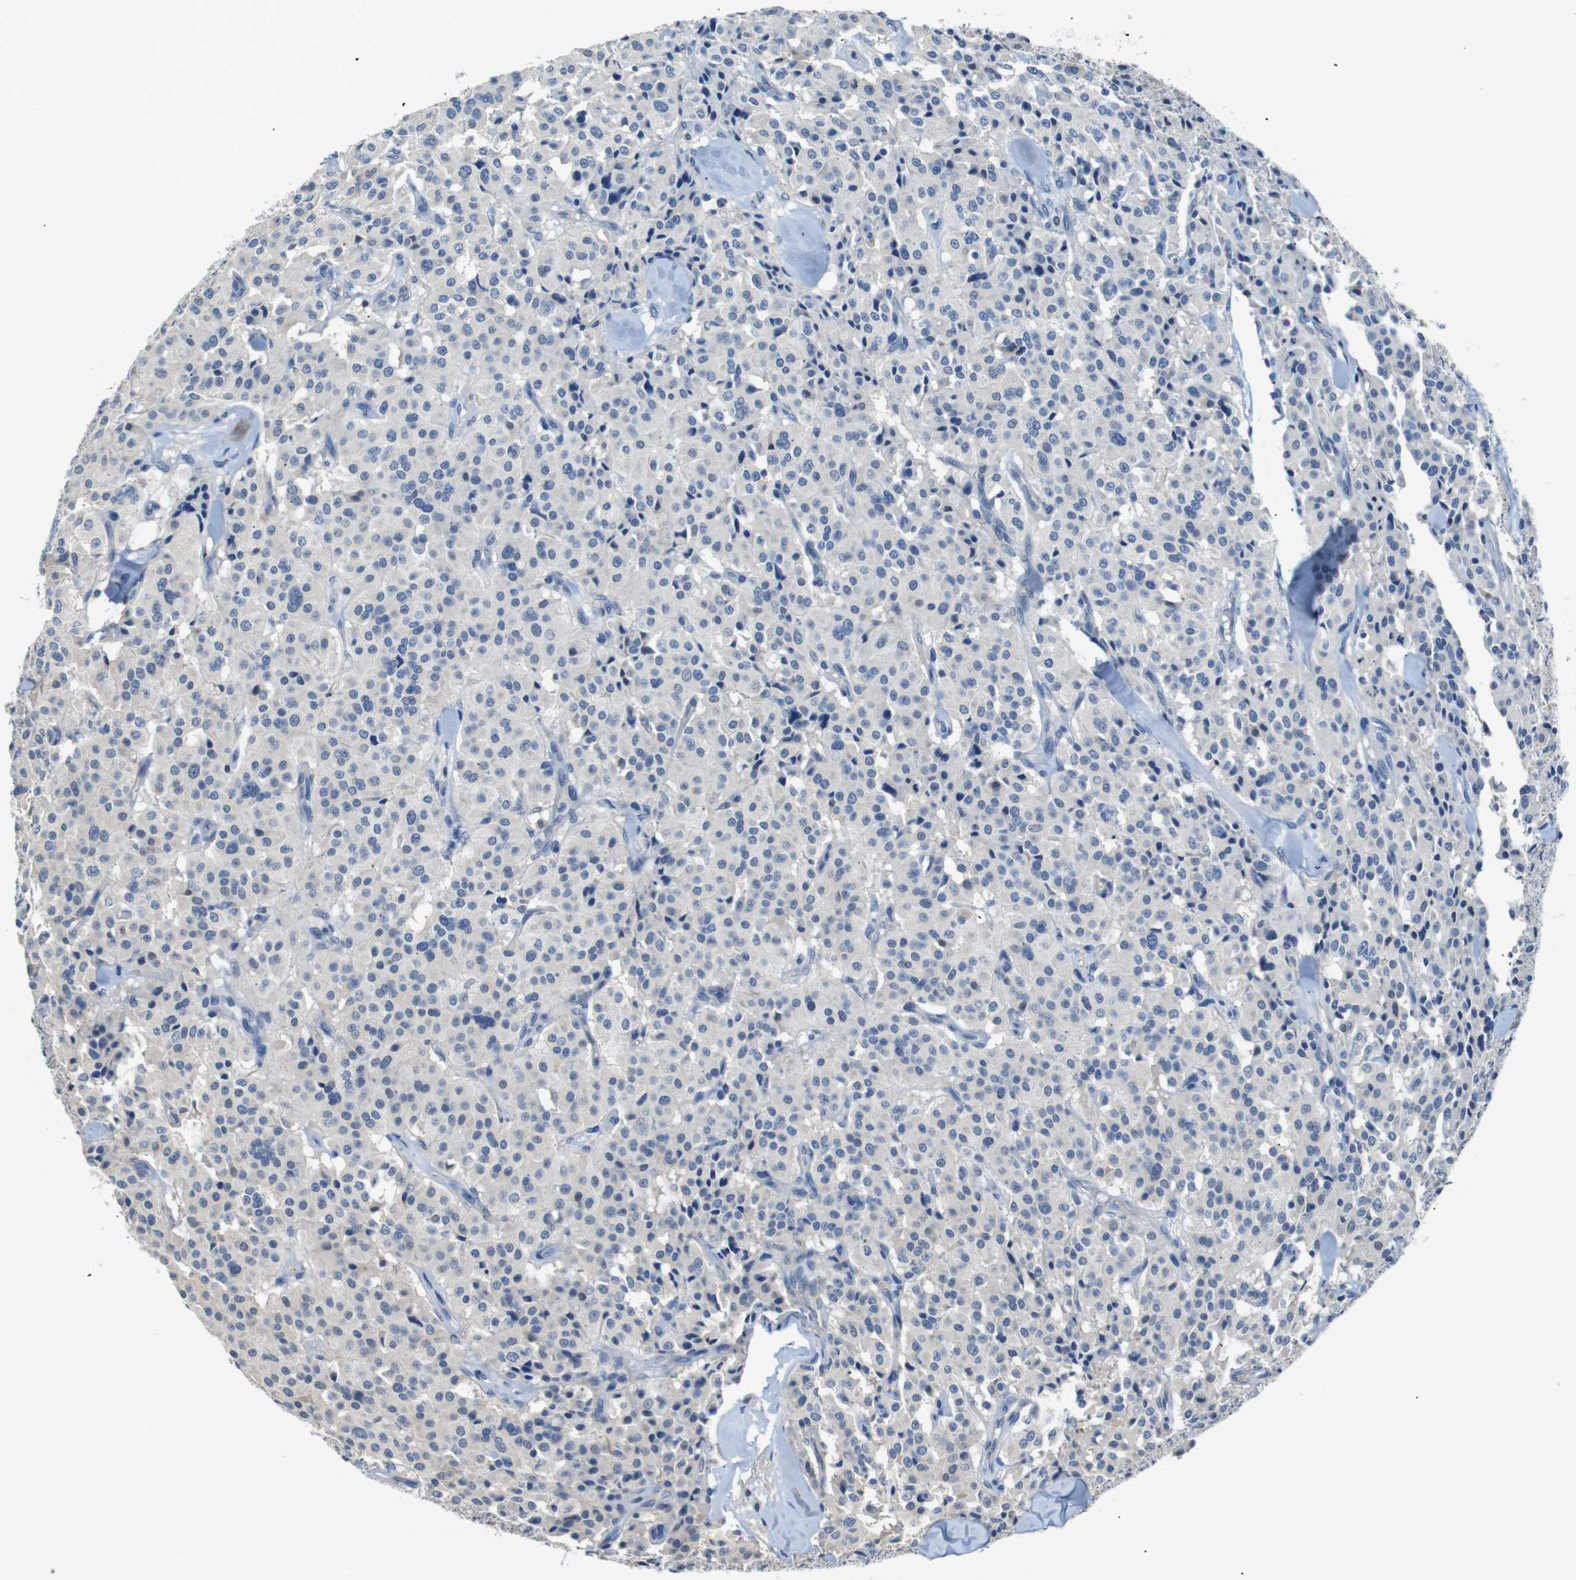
{"staining": {"intensity": "negative", "quantity": "none", "location": "none"}, "tissue": "carcinoid", "cell_type": "Tumor cells", "image_type": "cancer", "snomed": [{"axis": "morphology", "description": "Carcinoid, malignant, NOS"}, {"axis": "topography", "description": "Lung"}], "caption": "Human carcinoid stained for a protein using immunohistochemistry reveals no expression in tumor cells.", "gene": "SFN", "patient": {"sex": "male", "age": 30}}